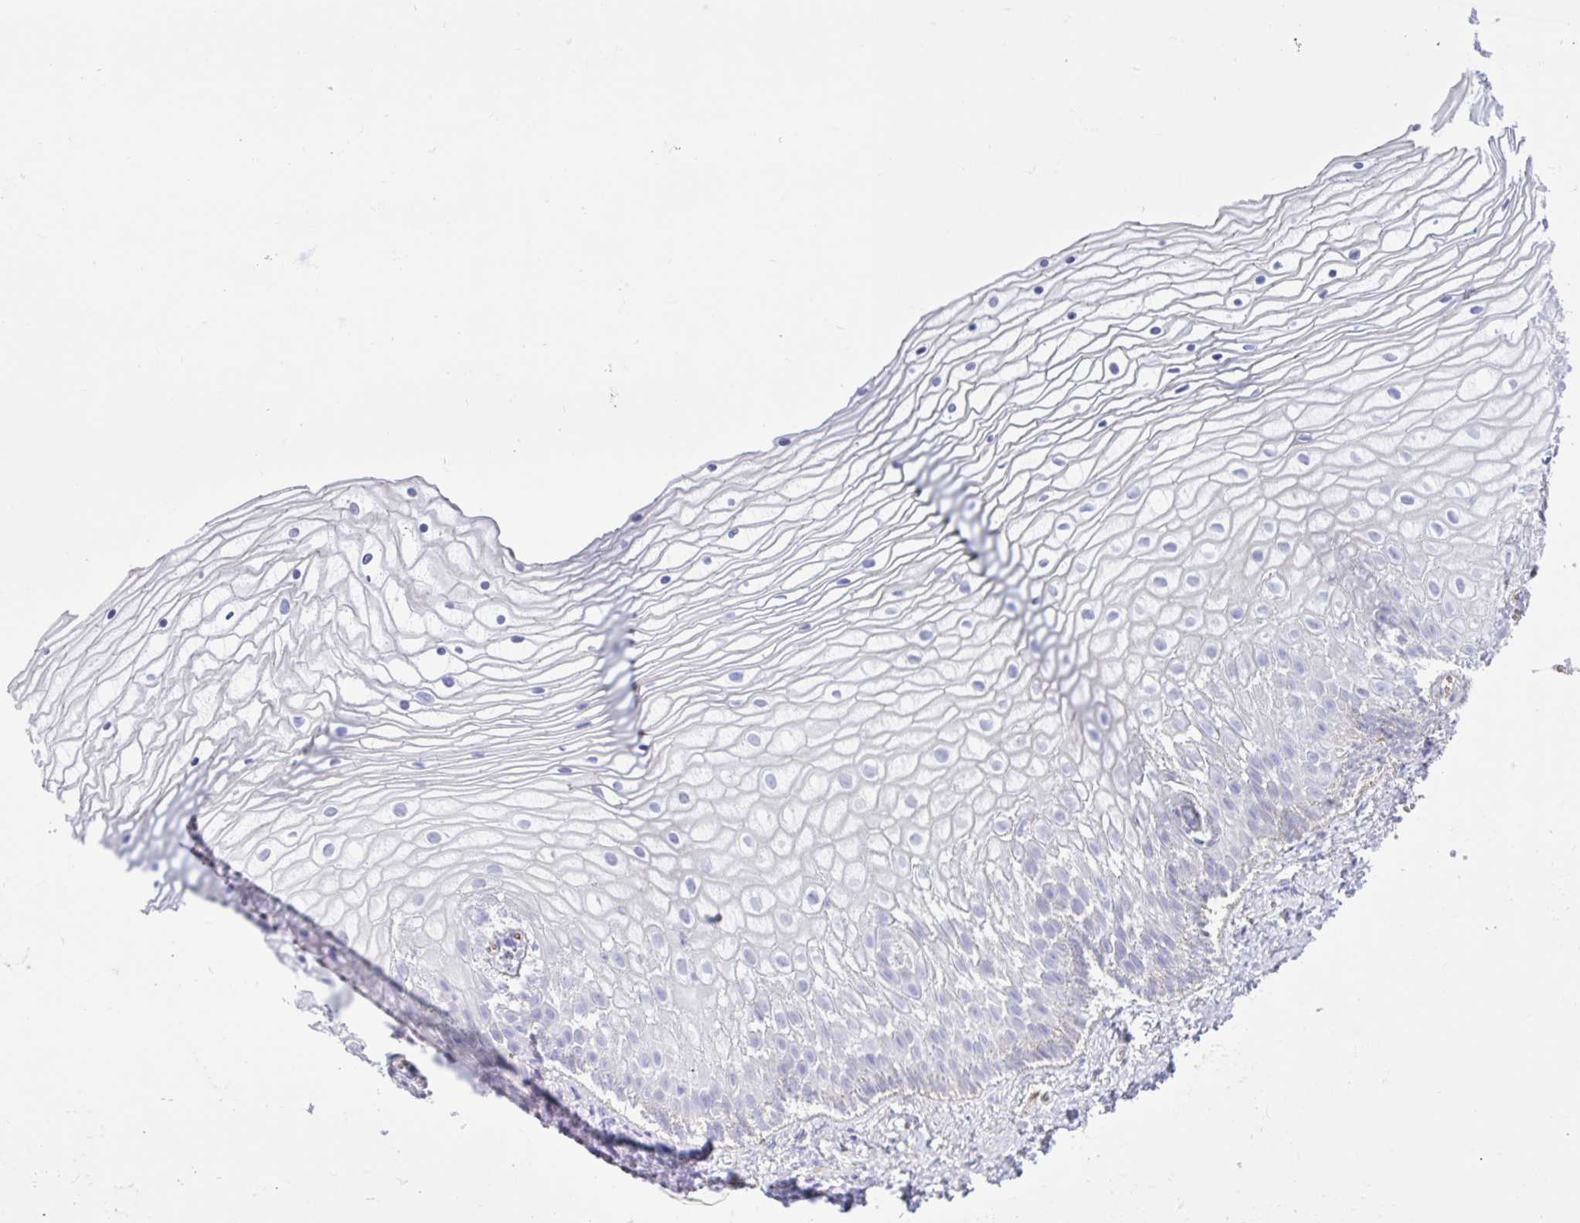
{"staining": {"intensity": "negative", "quantity": "none", "location": "none"}, "tissue": "vagina", "cell_type": "Squamous epithelial cells", "image_type": "normal", "snomed": [{"axis": "morphology", "description": "Normal tissue, NOS"}, {"axis": "topography", "description": "Vagina"}], "caption": "An immunohistochemistry image of benign vagina is shown. There is no staining in squamous epithelial cells of vagina. (DAB (3,3'-diaminobenzidine) immunohistochemistry (IHC), high magnification).", "gene": "NTN1", "patient": {"sex": "female", "age": 56}}